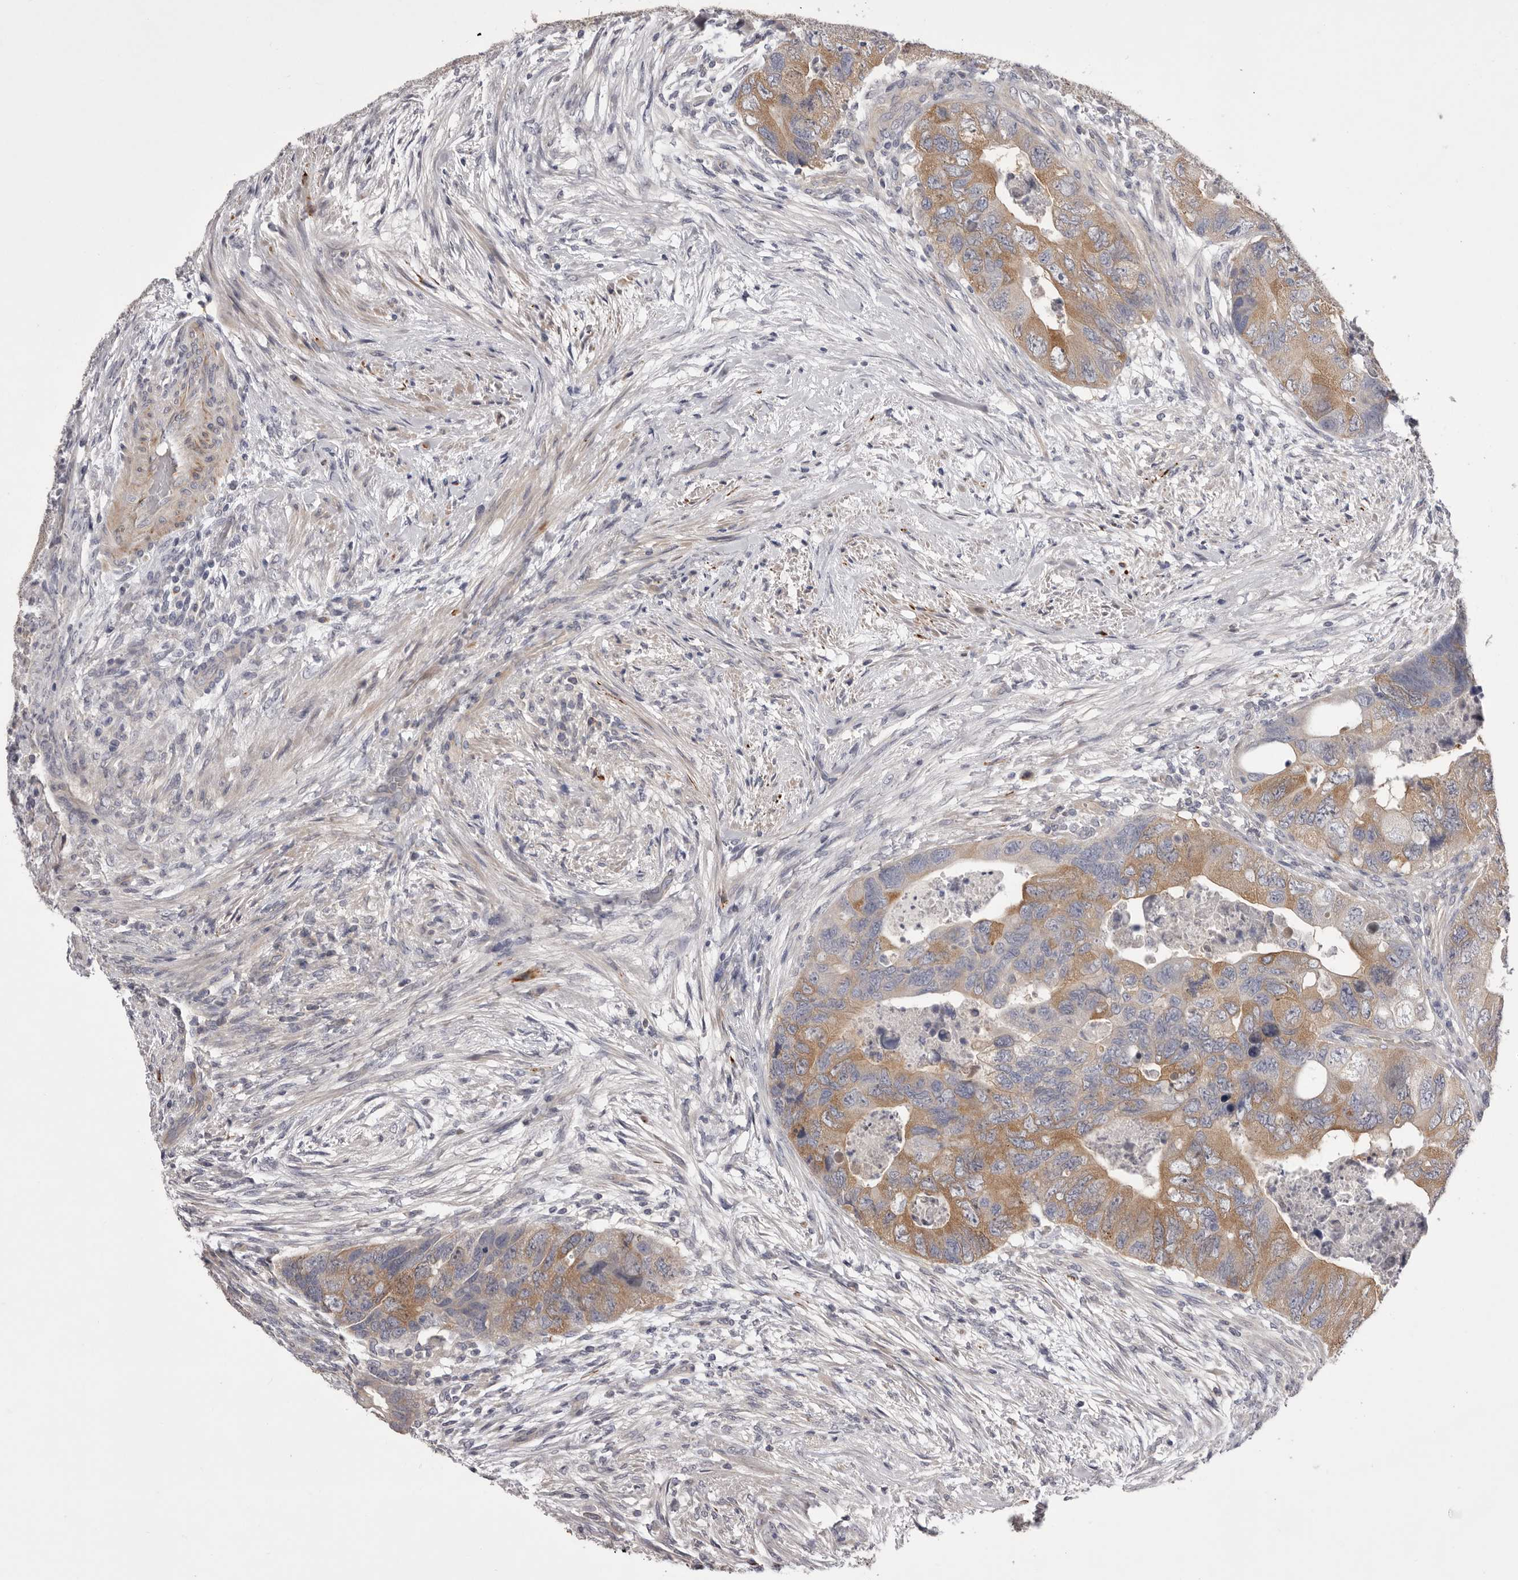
{"staining": {"intensity": "moderate", "quantity": "25%-75%", "location": "cytoplasmic/membranous"}, "tissue": "colorectal cancer", "cell_type": "Tumor cells", "image_type": "cancer", "snomed": [{"axis": "morphology", "description": "Adenocarcinoma, NOS"}, {"axis": "topography", "description": "Rectum"}], "caption": "Immunohistochemistry photomicrograph of adenocarcinoma (colorectal) stained for a protein (brown), which demonstrates medium levels of moderate cytoplasmic/membranous expression in about 25%-75% of tumor cells.", "gene": "PNRC1", "patient": {"sex": "male", "age": 63}}